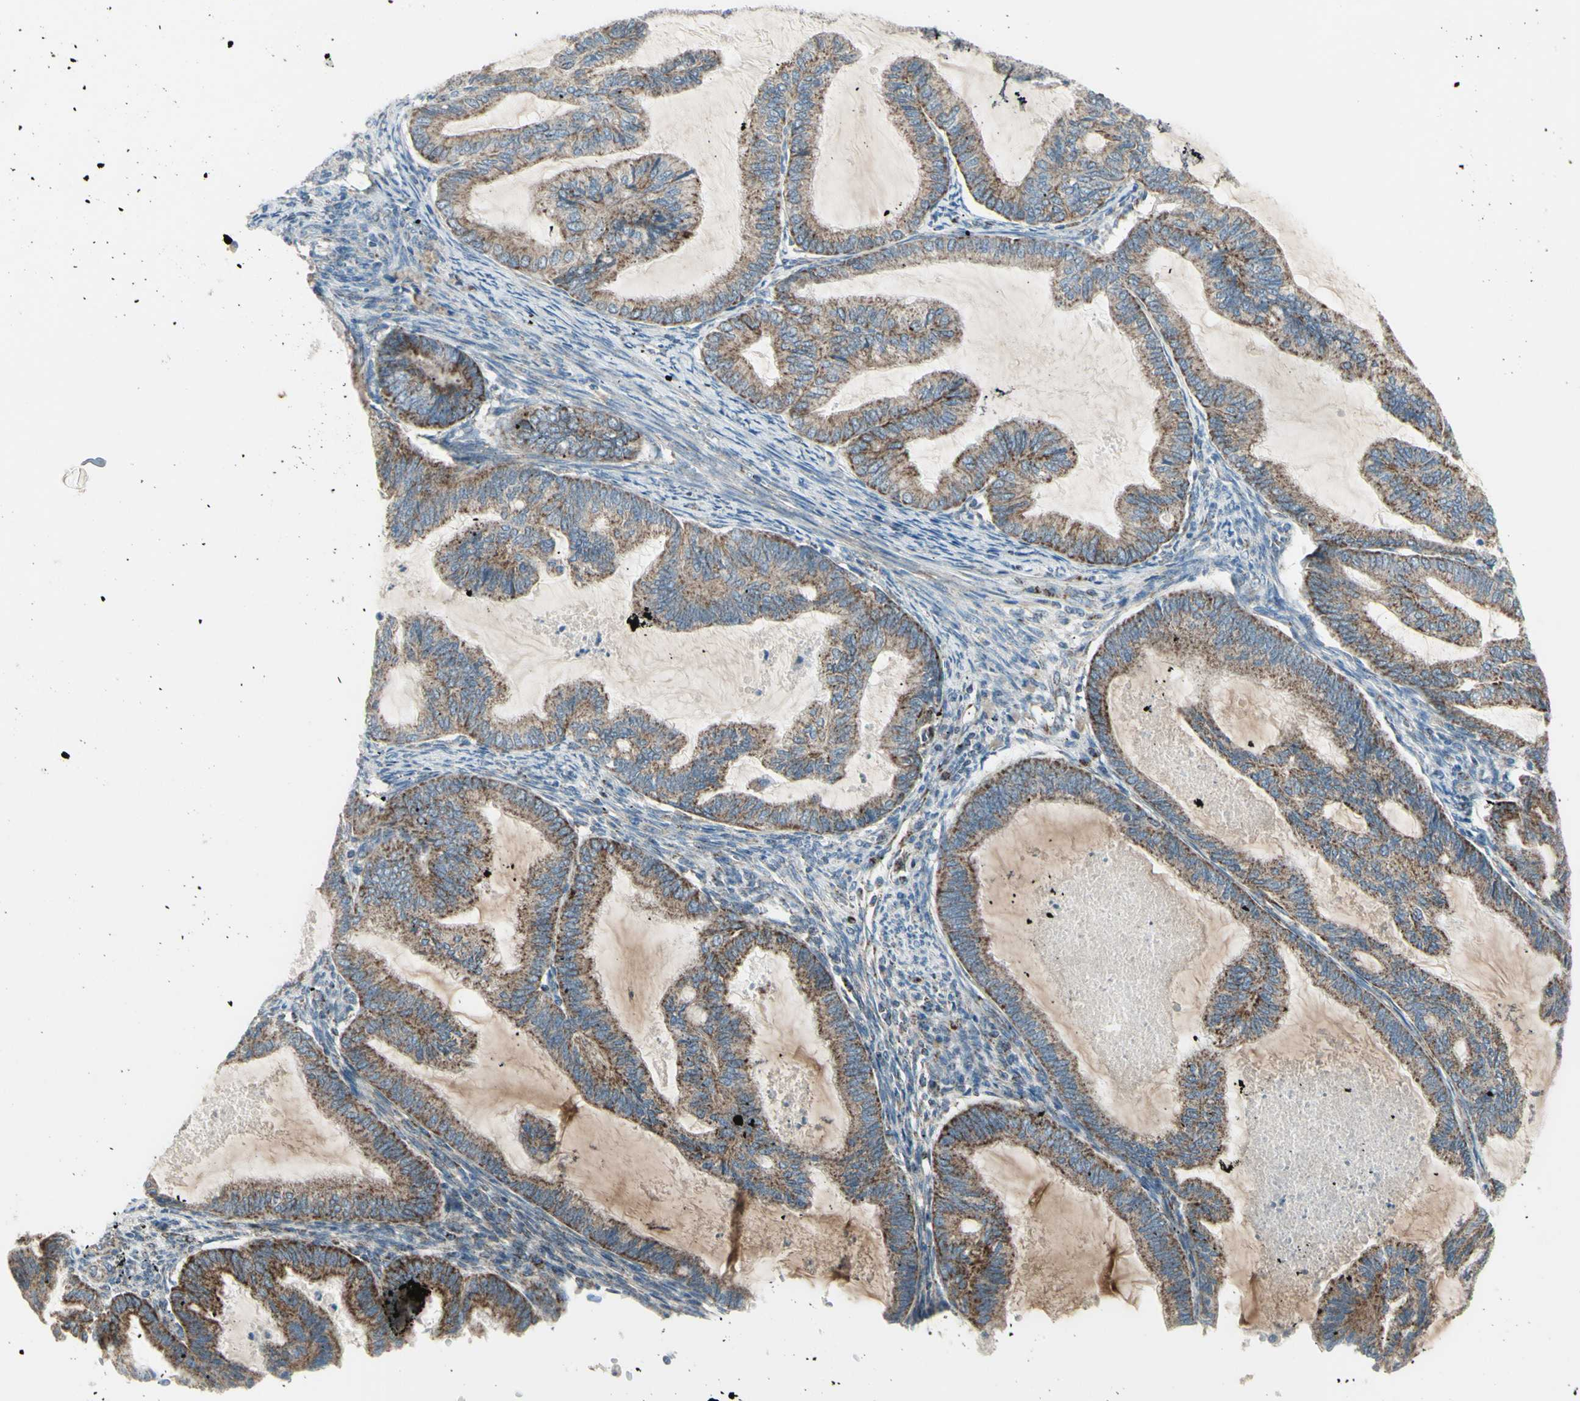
{"staining": {"intensity": "weak", "quantity": ">75%", "location": "cytoplasmic/membranous"}, "tissue": "cervical cancer", "cell_type": "Tumor cells", "image_type": "cancer", "snomed": [{"axis": "morphology", "description": "Normal tissue, NOS"}, {"axis": "morphology", "description": "Adenocarcinoma, NOS"}, {"axis": "topography", "description": "Cervix"}, {"axis": "topography", "description": "Endometrium"}], "caption": "Cervical cancer (adenocarcinoma) stained with DAB immunohistochemistry (IHC) exhibits low levels of weak cytoplasmic/membranous positivity in approximately >75% of tumor cells. (DAB (3,3'-diaminobenzidine) = brown stain, brightfield microscopy at high magnification).", "gene": "FAM171B", "patient": {"sex": "female", "age": 86}}